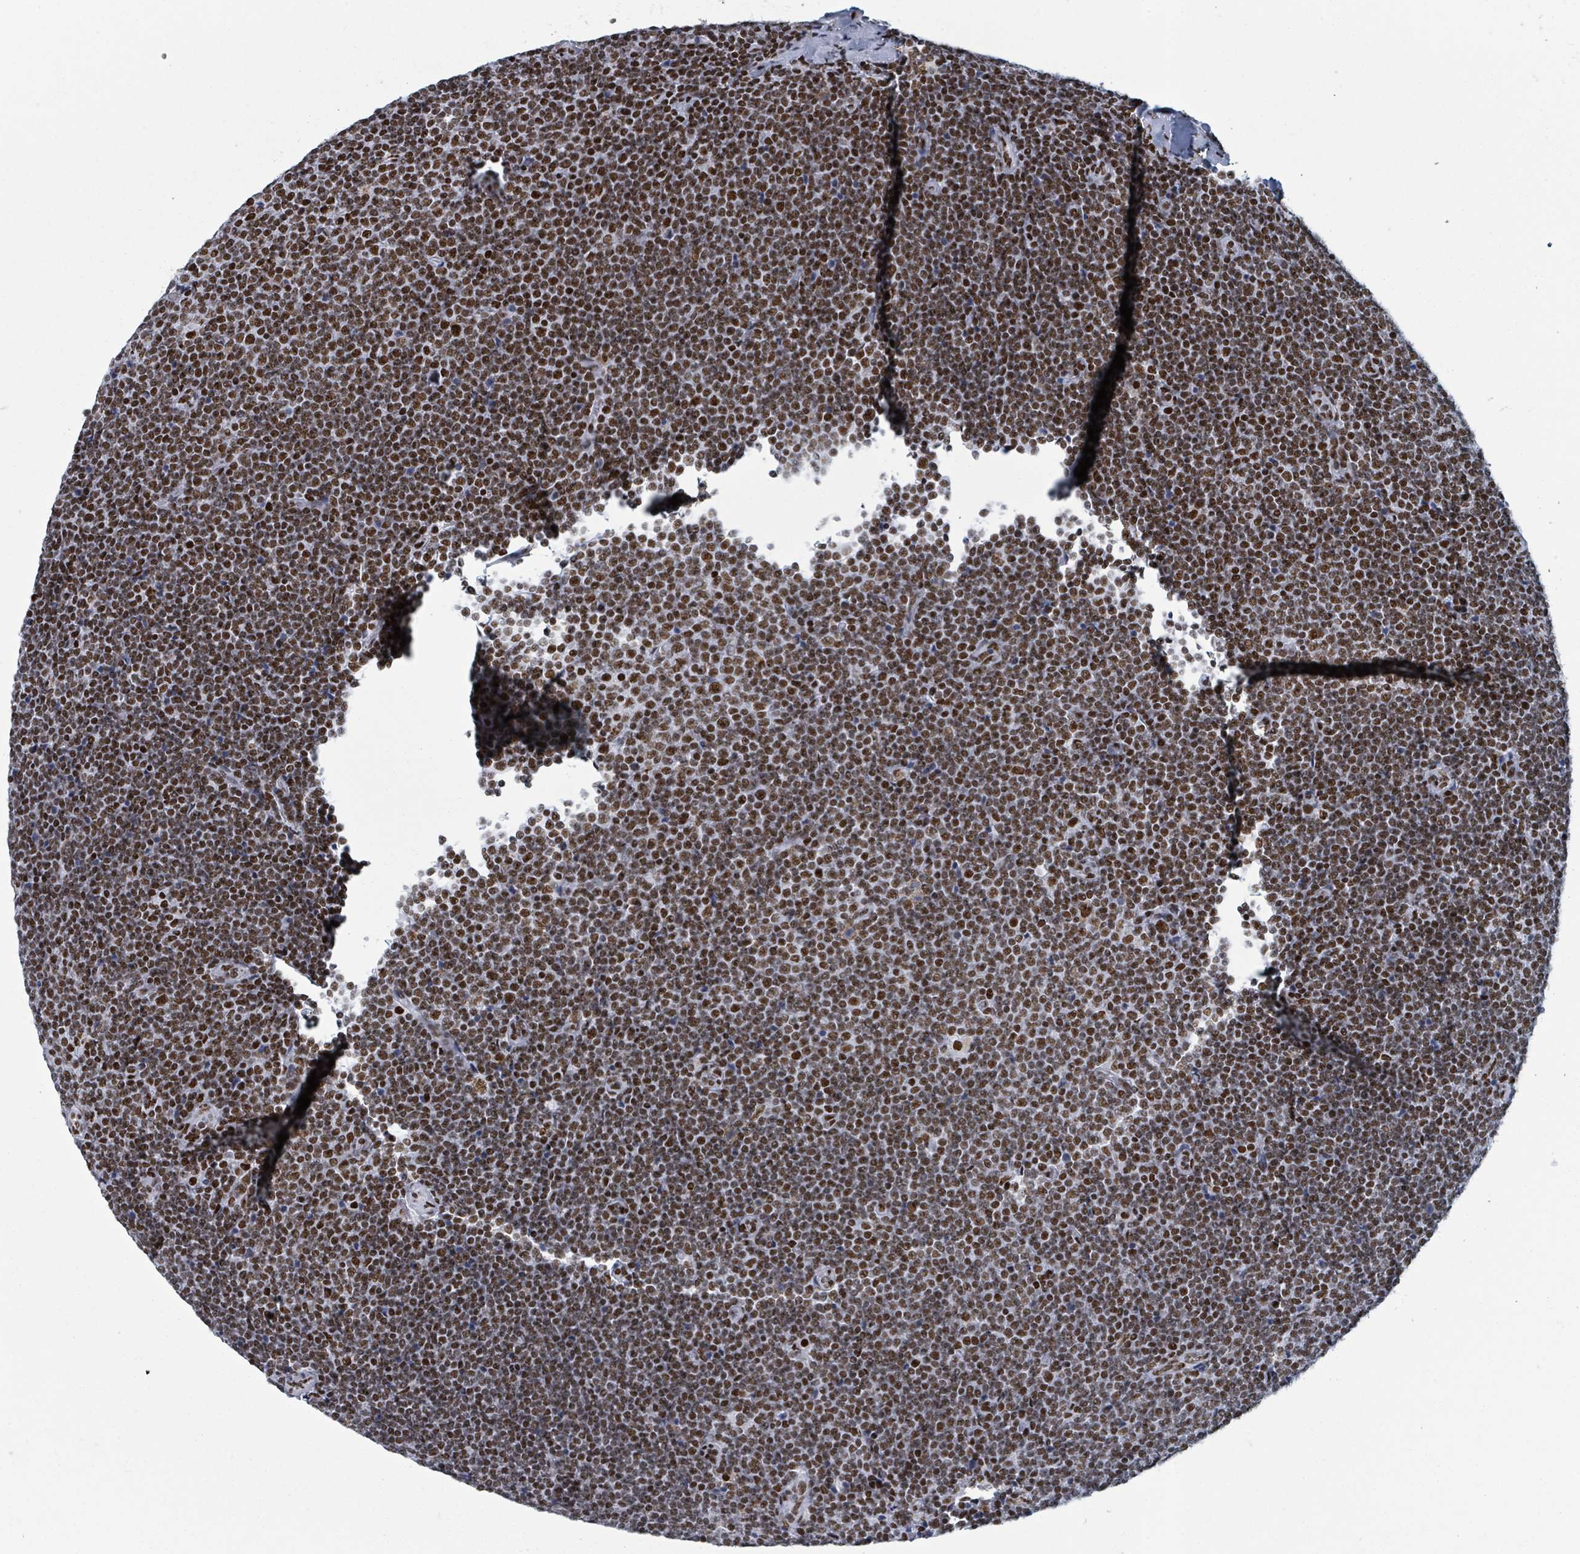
{"staining": {"intensity": "moderate", "quantity": ">75%", "location": "nuclear"}, "tissue": "lymphoma", "cell_type": "Tumor cells", "image_type": "cancer", "snomed": [{"axis": "morphology", "description": "Malignant lymphoma, non-Hodgkin's type, Low grade"}, {"axis": "topography", "description": "Lymph node"}], "caption": "Moderate nuclear protein expression is seen in approximately >75% of tumor cells in lymphoma.", "gene": "DHX16", "patient": {"sex": "male", "age": 48}}